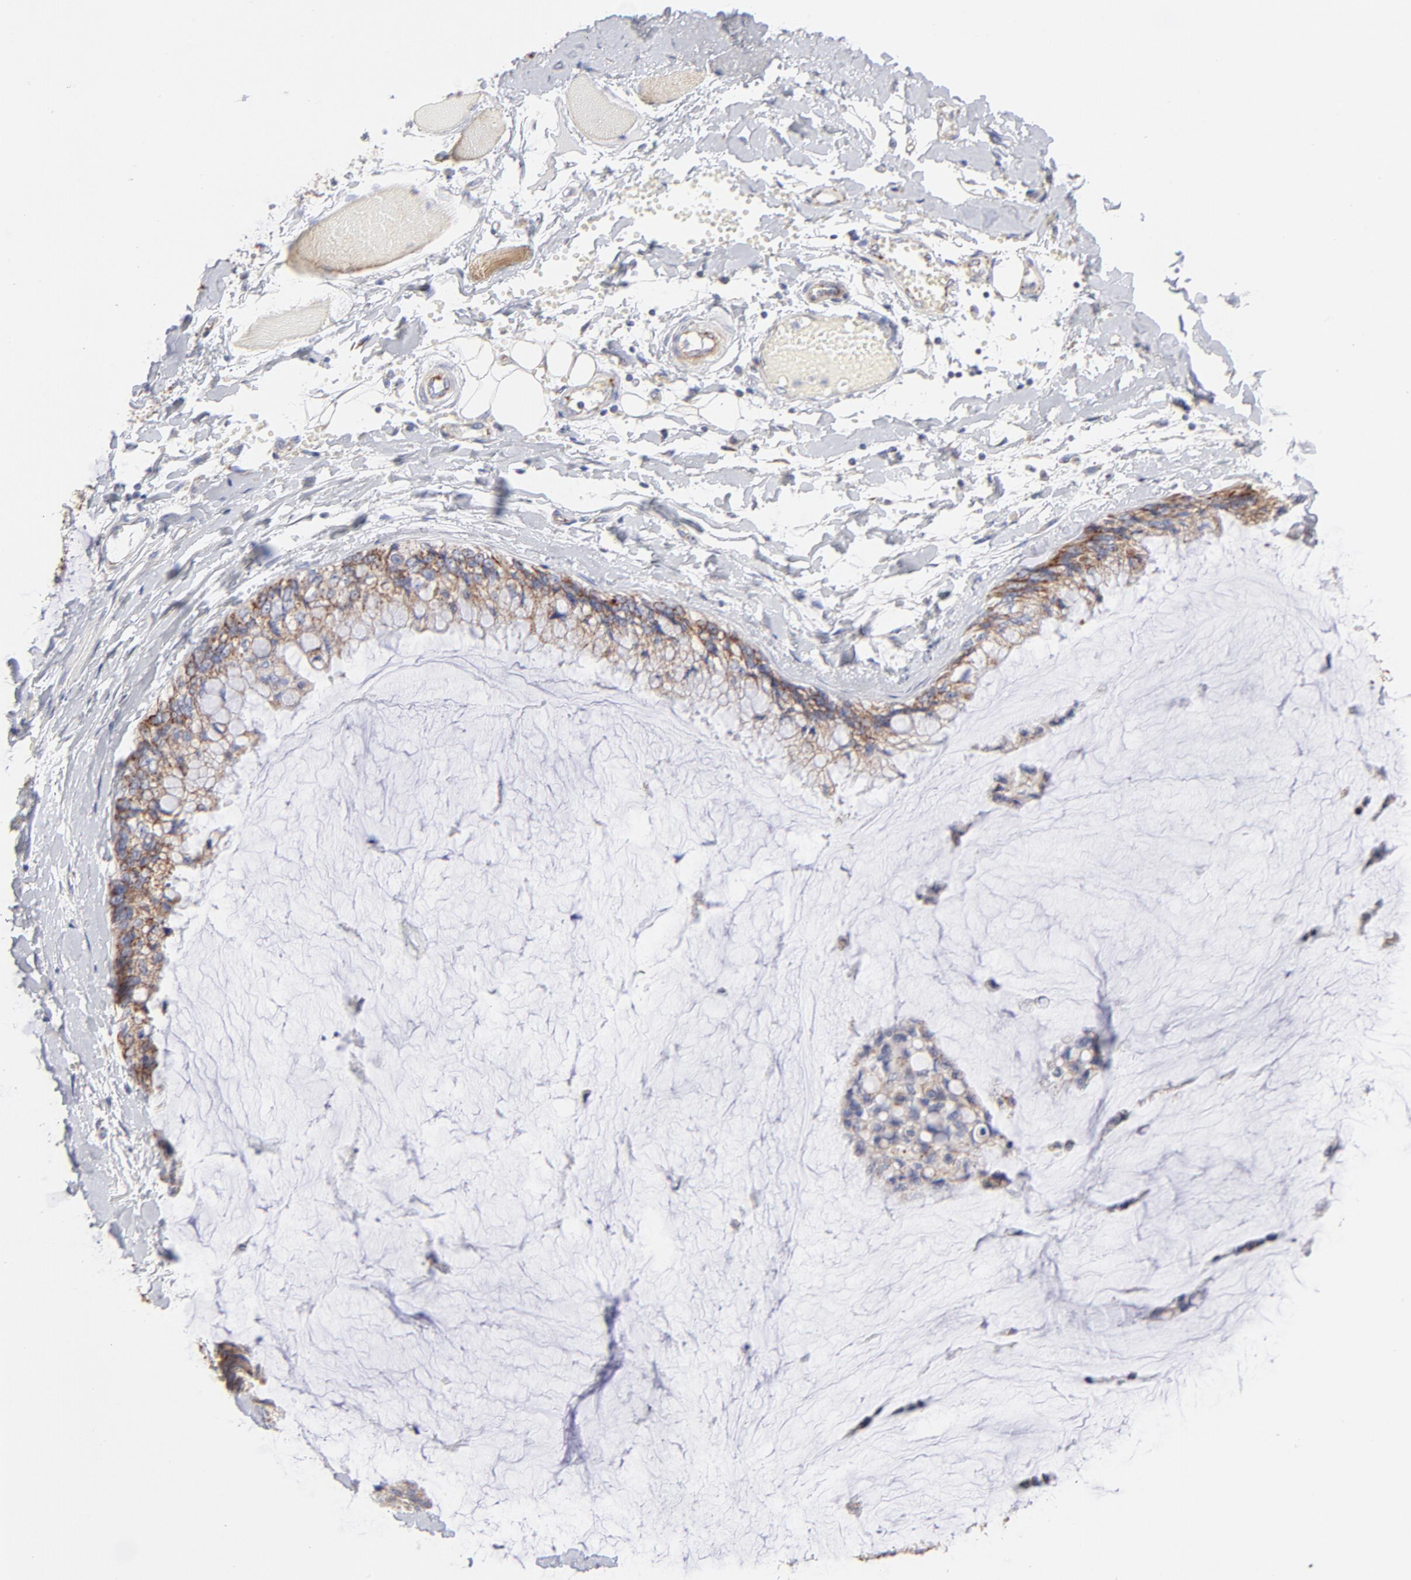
{"staining": {"intensity": "moderate", "quantity": ">75%", "location": "cytoplasmic/membranous"}, "tissue": "ovarian cancer", "cell_type": "Tumor cells", "image_type": "cancer", "snomed": [{"axis": "morphology", "description": "Cystadenocarcinoma, mucinous, NOS"}, {"axis": "topography", "description": "Ovary"}], "caption": "Human mucinous cystadenocarcinoma (ovarian) stained with a protein marker exhibits moderate staining in tumor cells.", "gene": "TIMM8A", "patient": {"sex": "female", "age": 39}}